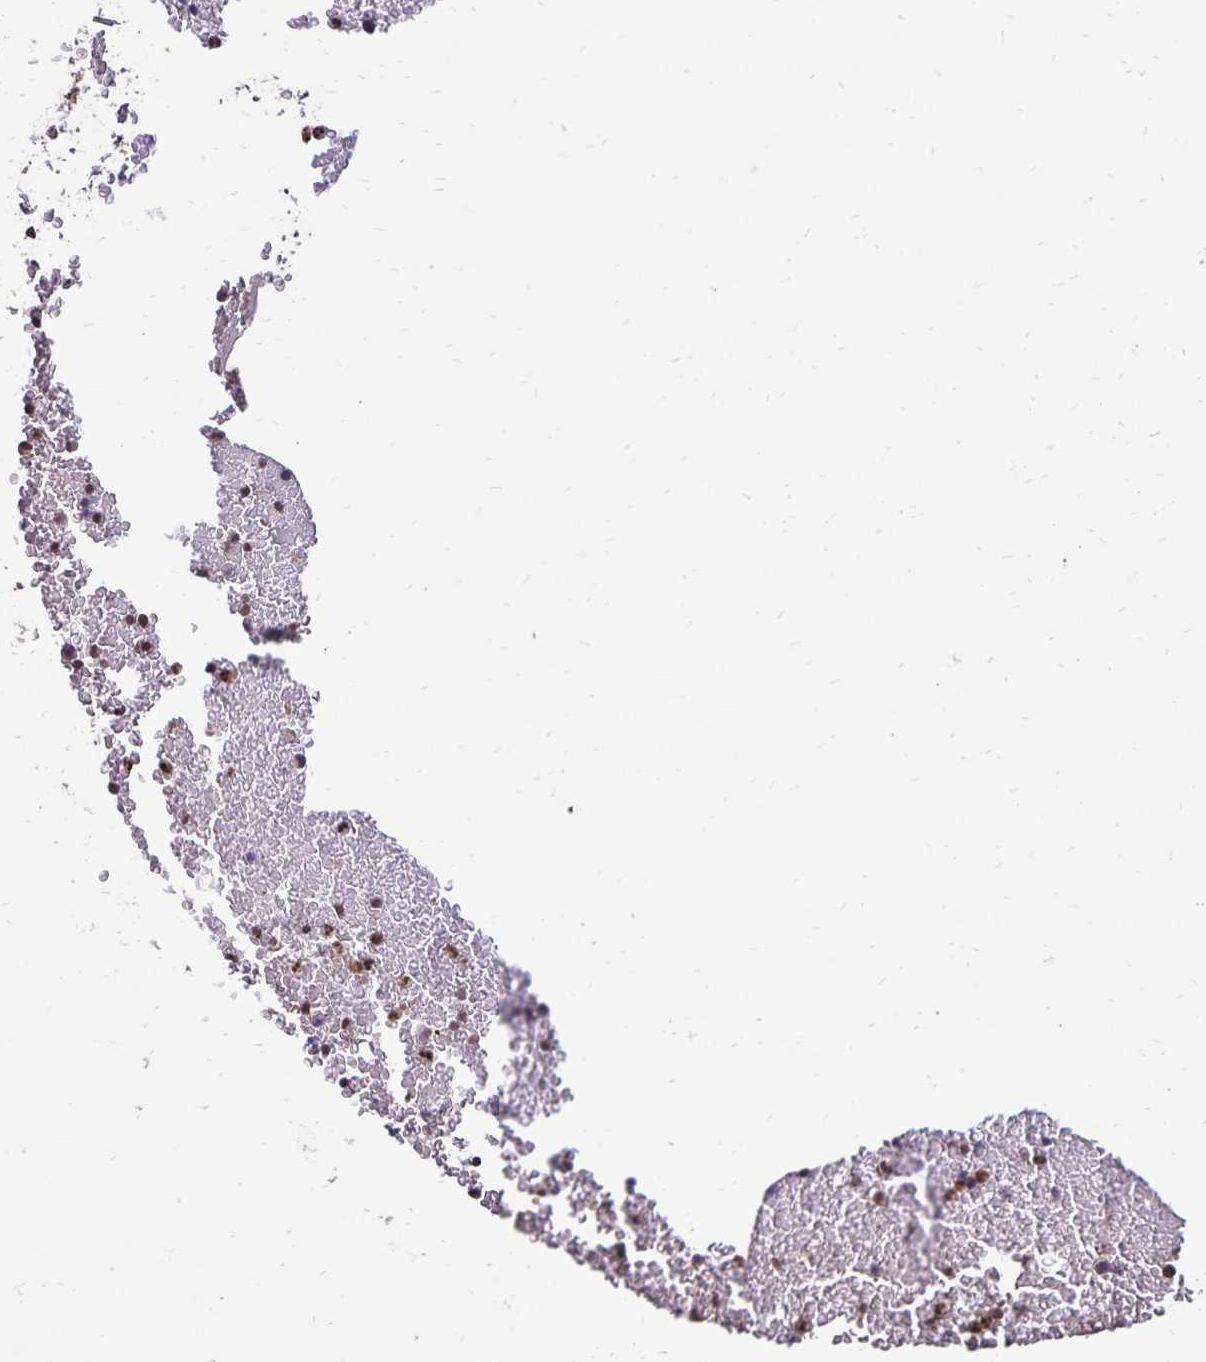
{"staining": {"intensity": "moderate", "quantity": "25%-75%", "location": "cytoplasmic/membranous"}, "tissue": "bone marrow", "cell_type": "Hematopoietic cells", "image_type": "normal", "snomed": [{"axis": "morphology", "description": "Normal tissue, NOS"}, {"axis": "topography", "description": "Bone marrow"}], "caption": "Immunohistochemical staining of unremarkable human bone marrow exhibits medium levels of moderate cytoplasmic/membranous positivity in about 25%-75% of hematopoietic cells. (DAB IHC, brown staining for protein, blue staining for nuclei).", "gene": "CHMP1B", "patient": {"sex": "female", "age": 23}}